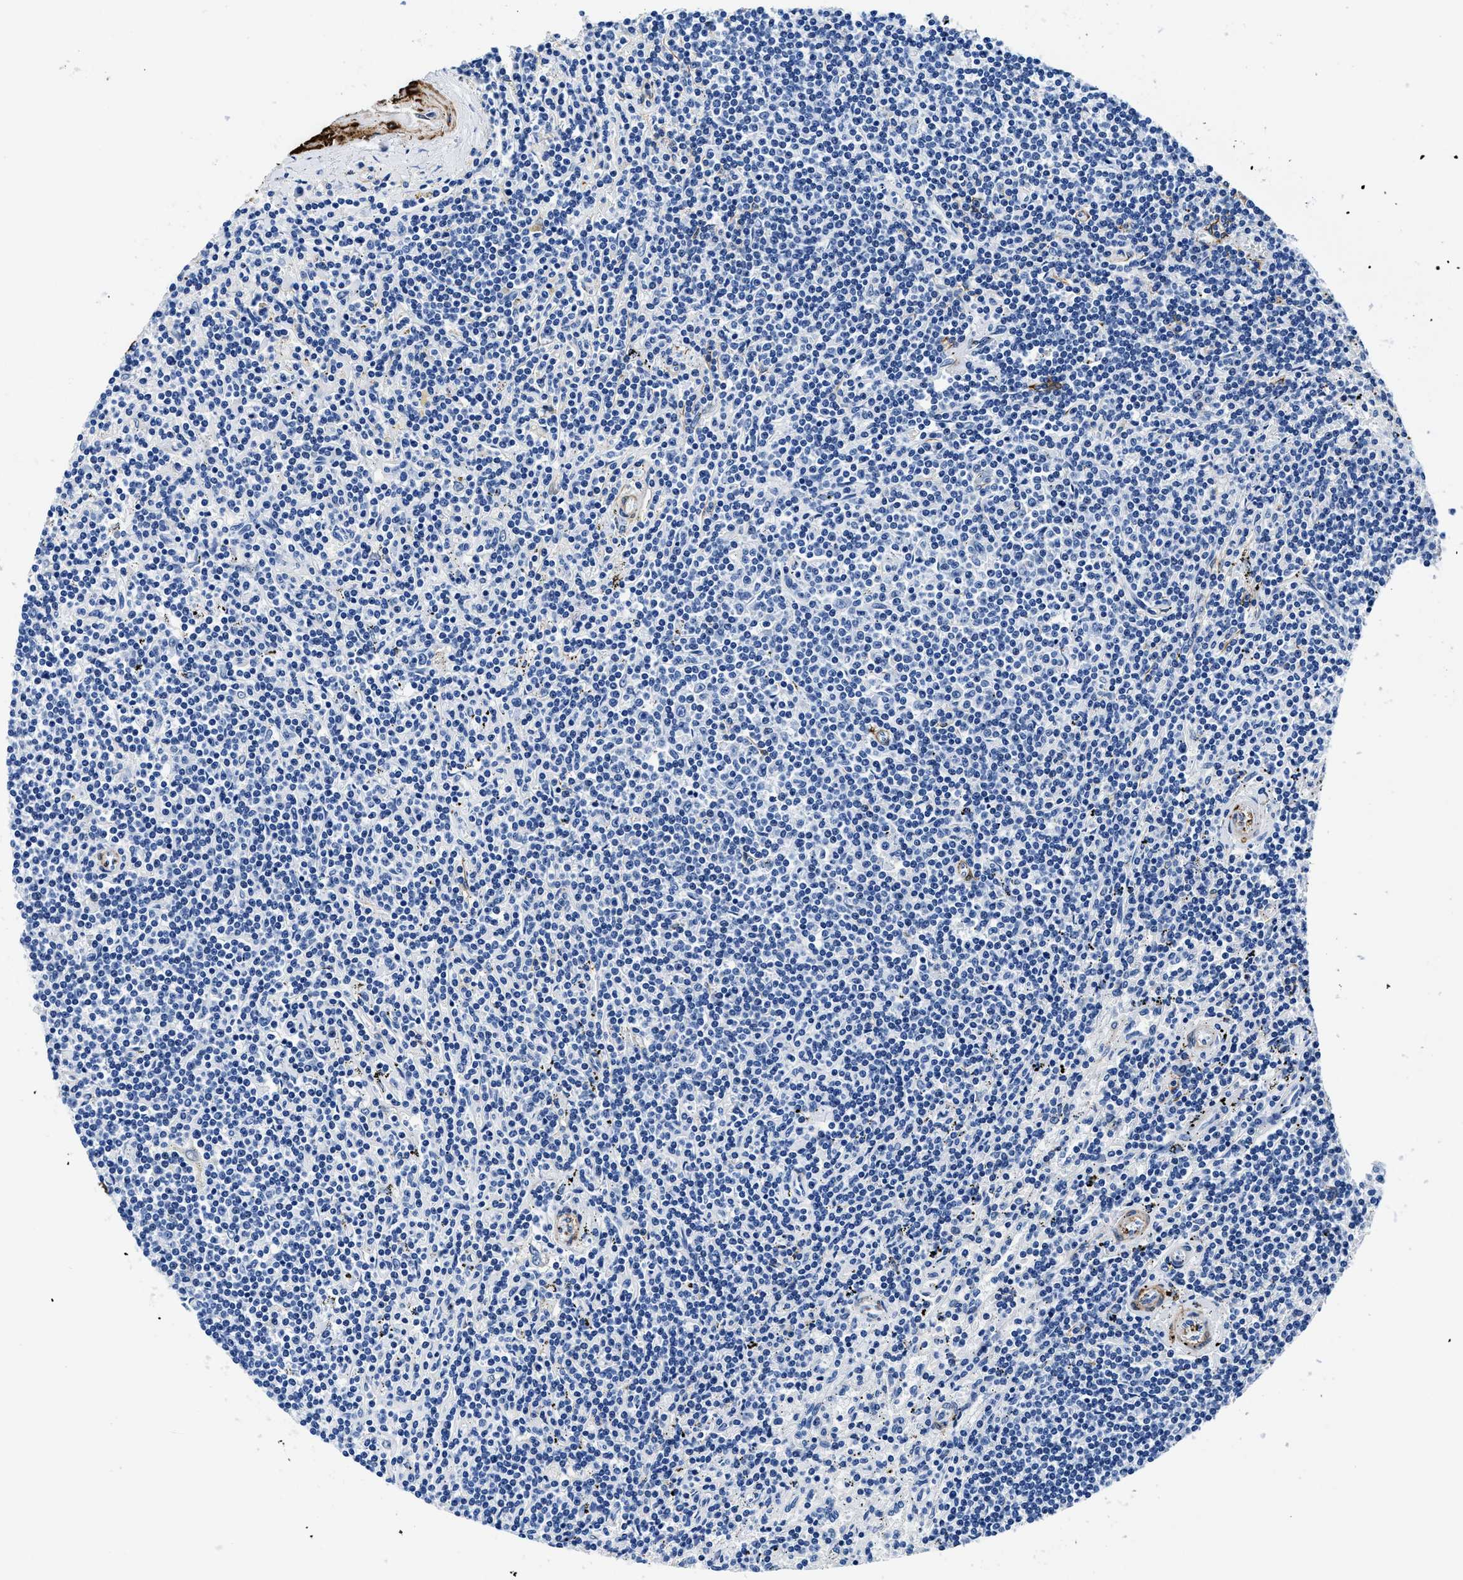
{"staining": {"intensity": "negative", "quantity": "none", "location": "none"}, "tissue": "lymphoma", "cell_type": "Tumor cells", "image_type": "cancer", "snomed": [{"axis": "morphology", "description": "Malignant lymphoma, non-Hodgkin's type, Low grade"}, {"axis": "topography", "description": "Spleen"}], "caption": "Photomicrograph shows no significant protein staining in tumor cells of lymphoma.", "gene": "TEX261", "patient": {"sex": "male", "age": 76}}